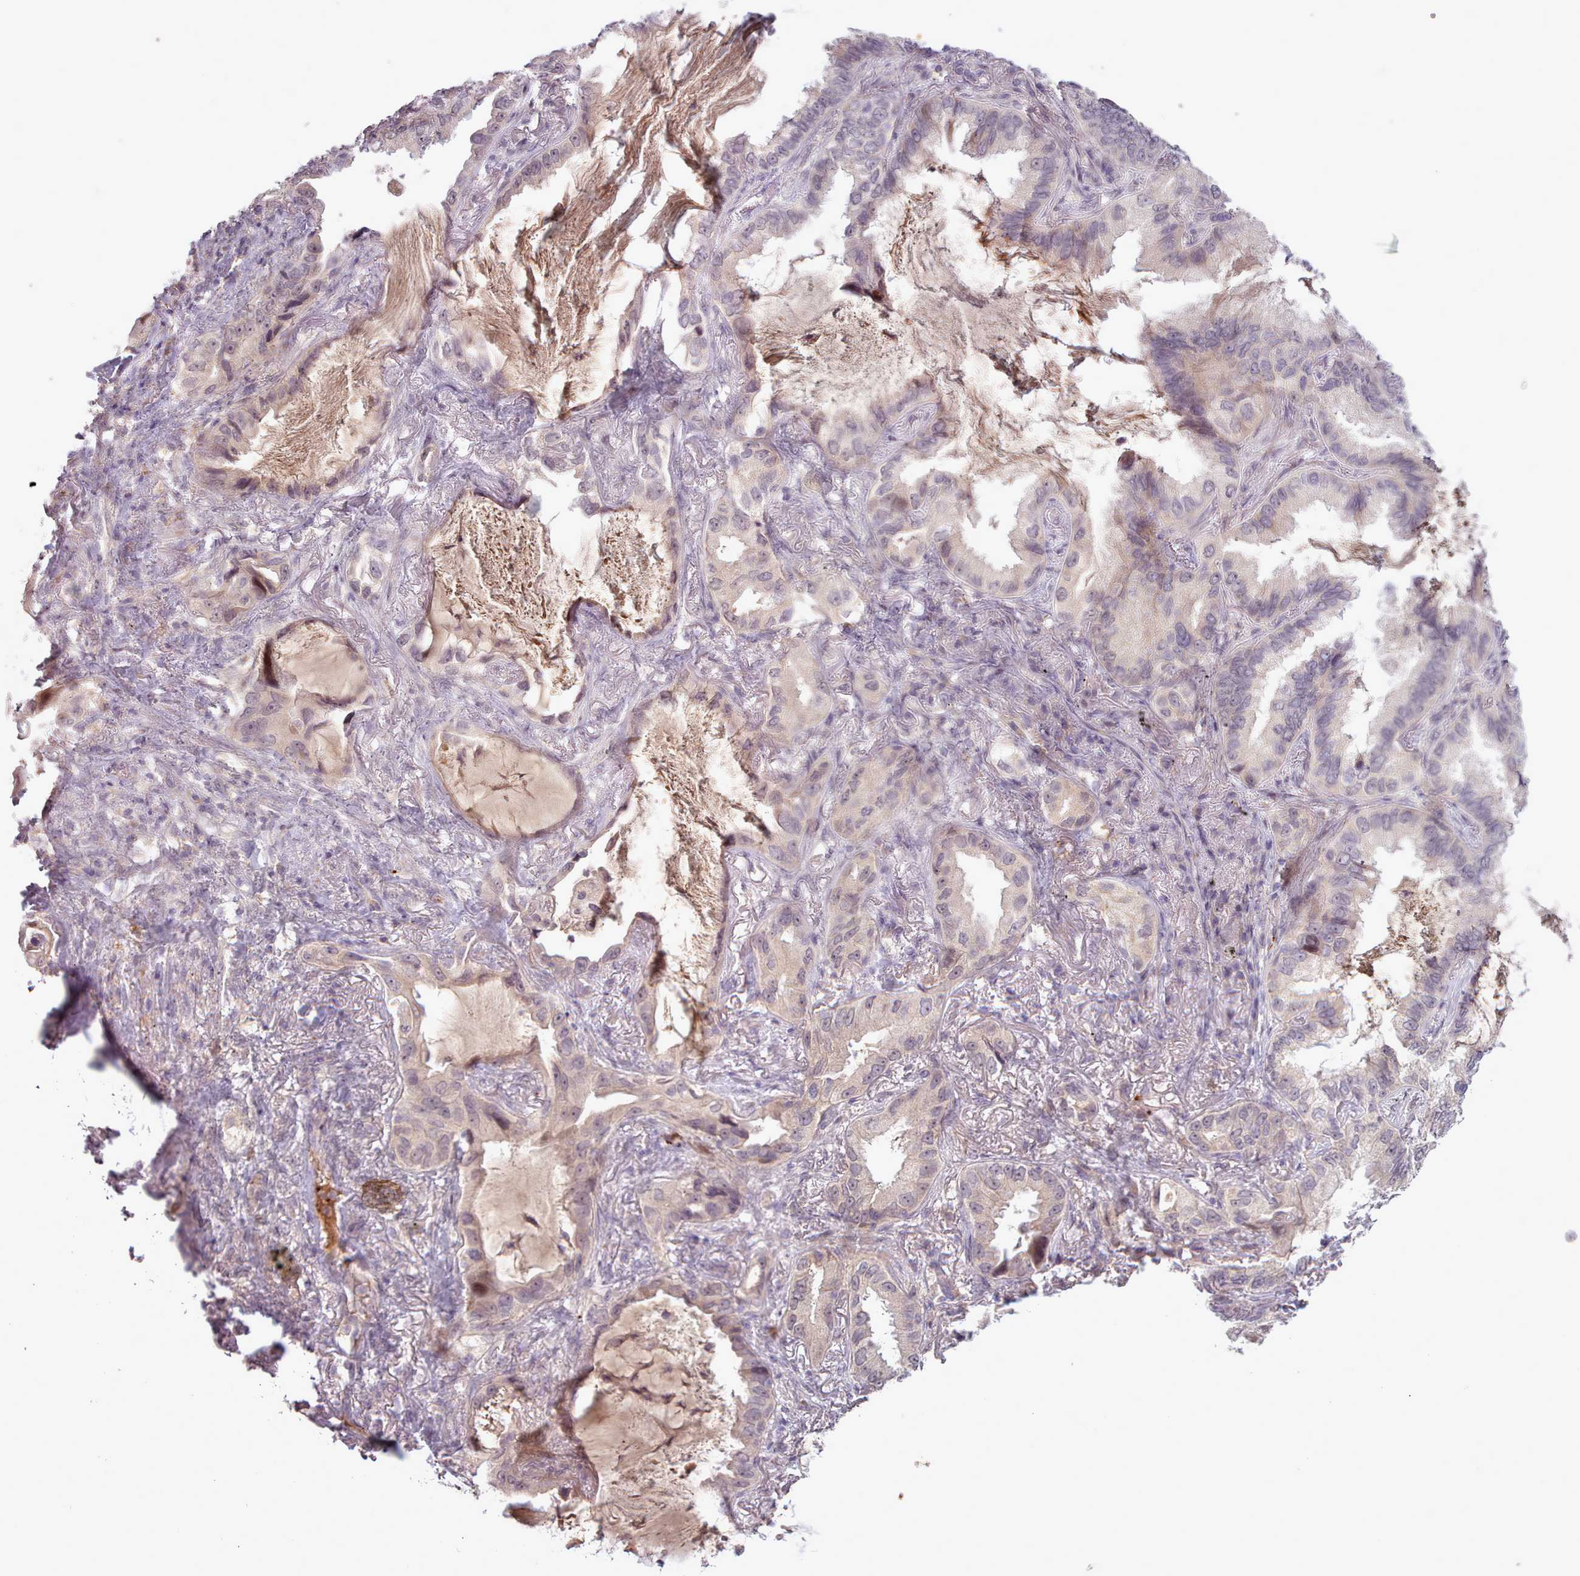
{"staining": {"intensity": "negative", "quantity": "none", "location": "none"}, "tissue": "lung cancer", "cell_type": "Tumor cells", "image_type": "cancer", "snomed": [{"axis": "morphology", "description": "Adenocarcinoma, NOS"}, {"axis": "topography", "description": "Lung"}], "caption": "Lung cancer stained for a protein using IHC reveals no expression tumor cells.", "gene": "LEFTY2", "patient": {"sex": "female", "age": 69}}